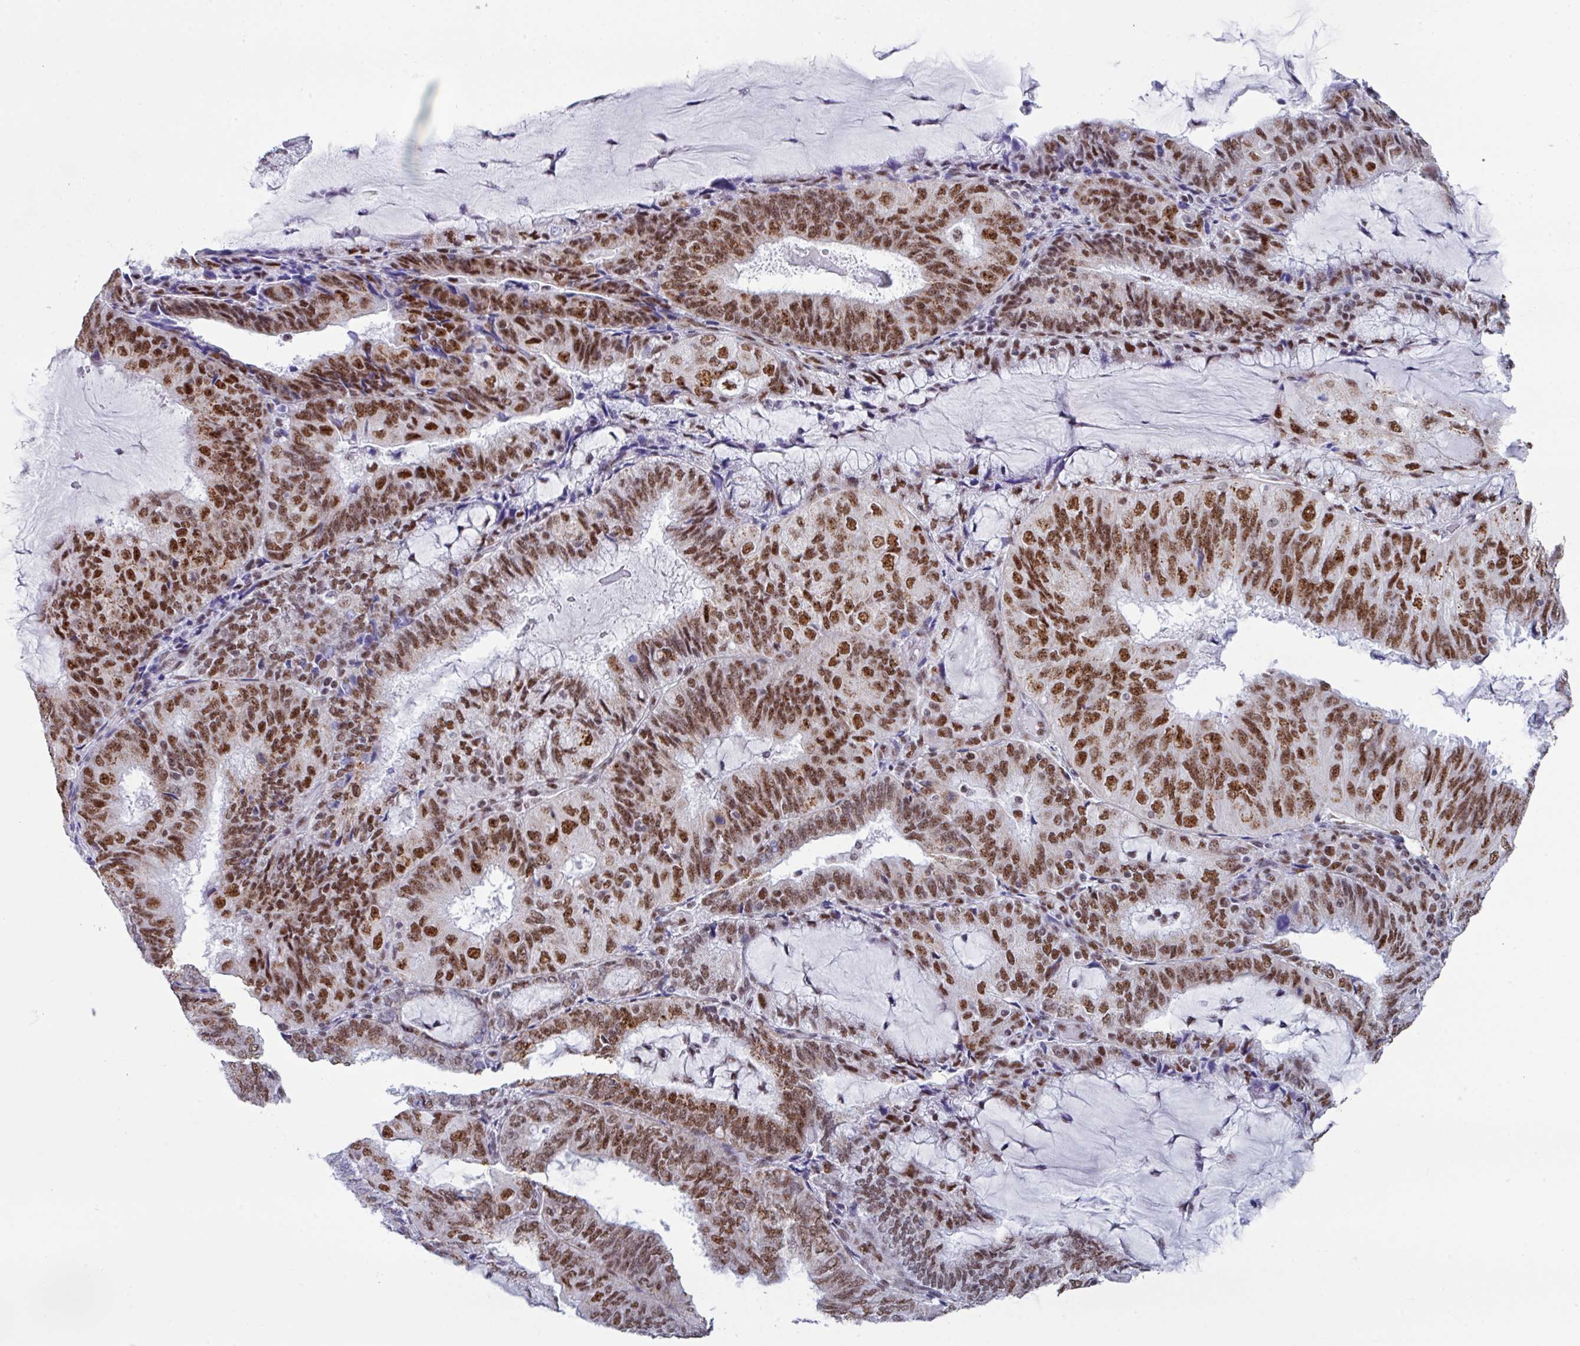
{"staining": {"intensity": "moderate", "quantity": ">75%", "location": "nuclear"}, "tissue": "endometrial cancer", "cell_type": "Tumor cells", "image_type": "cancer", "snomed": [{"axis": "morphology", "description": "Adenocarcinoma, NOS"}, {"axis": "topography", "description": "Endometrium"}], "caption": "Human endometrial adenocarcinoma stained with a protein marker reveals moderate staining in tumor cells.", "gene": "PUF60", "patient": {"sex": "female", "age": 81}}